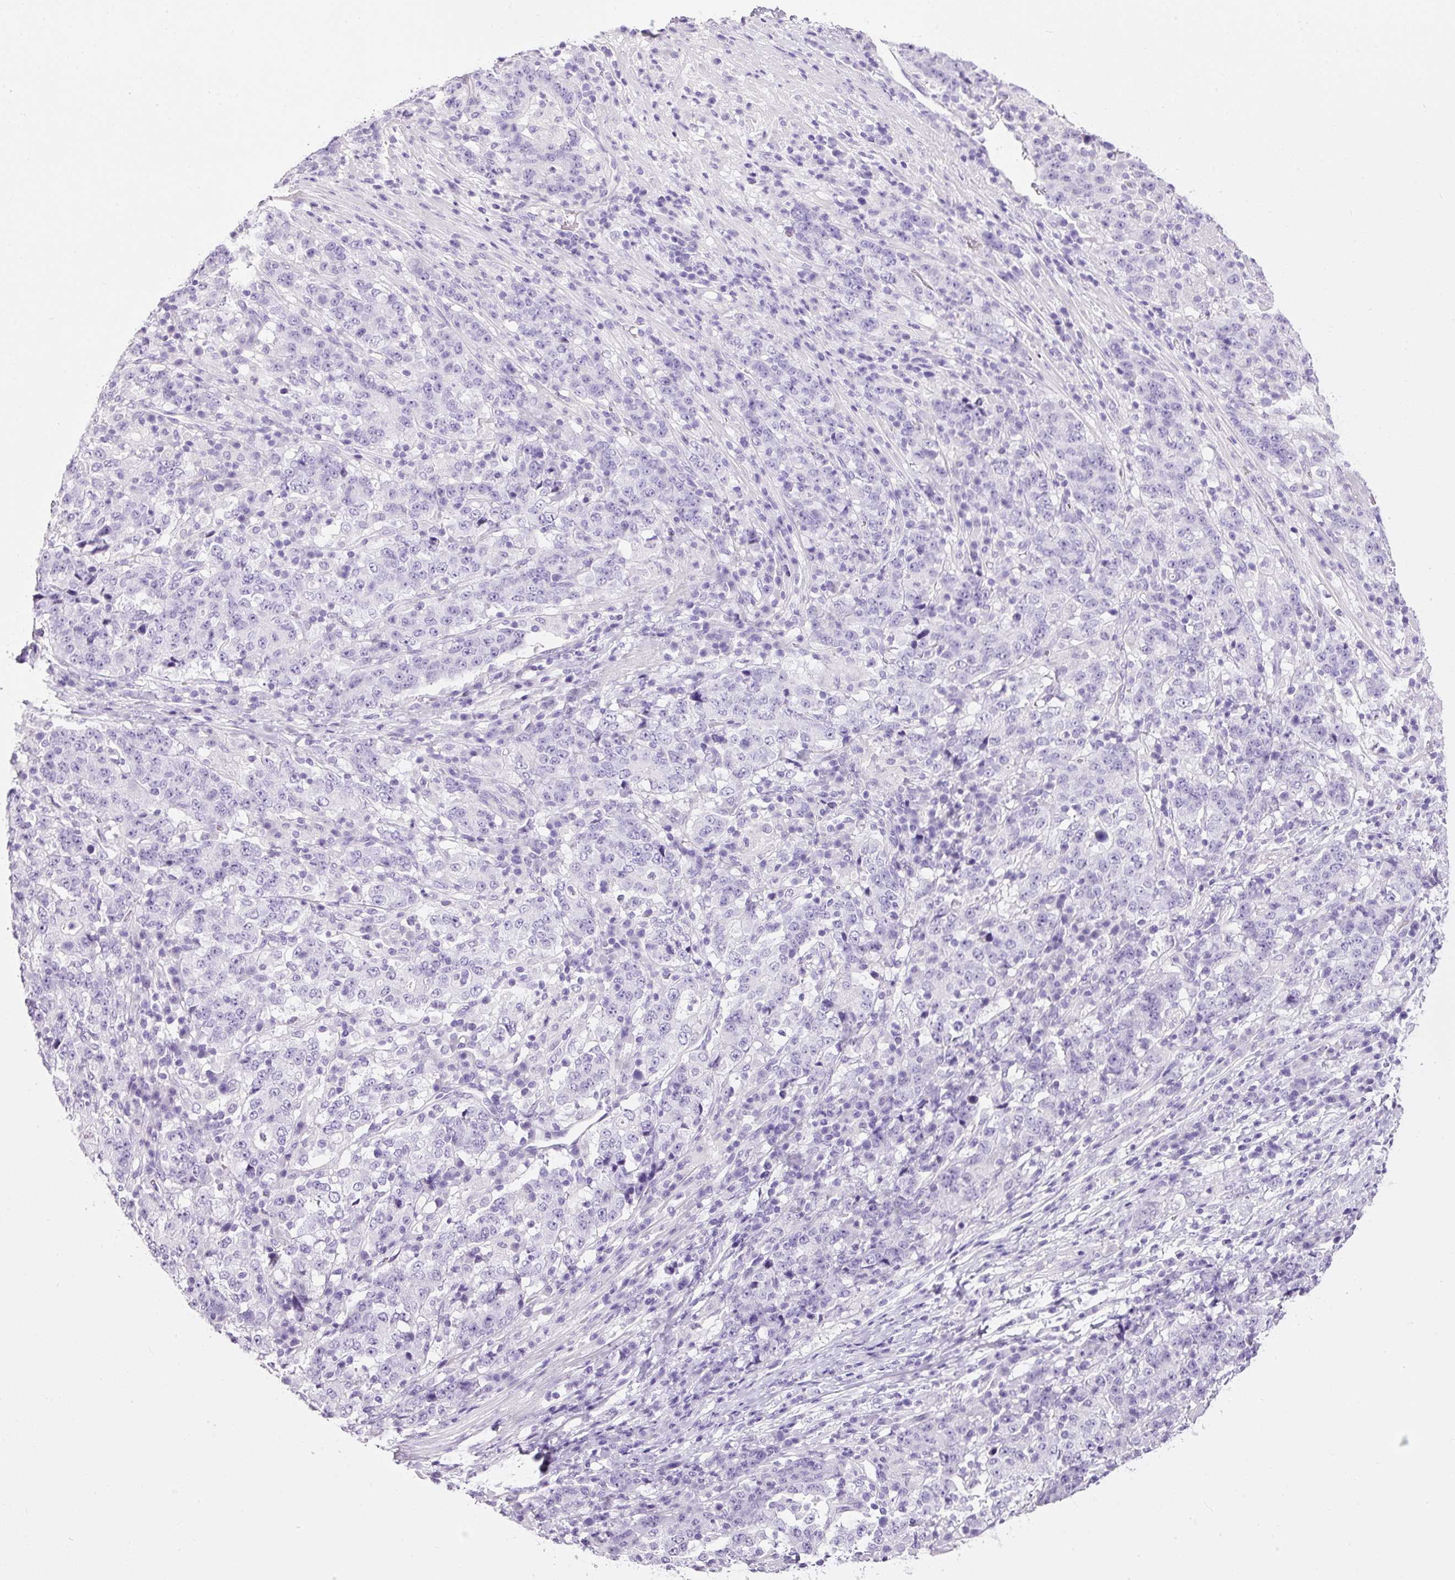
{"staining": {"intensity": "negative", "quantity": "none", "location": "none"}, "tissue": "stomach cancer", "cell_type": "Tumor cells", "image_type": "cancer", "snomed": [{"axis": "morphology", "description": "Adenocarcinoma, NOS"}, {"axis": "topography", "description": "Stomach"}], "caption": "Histopathology image shows no significant protein expression in tumor cells of adenocarcinoma (stomach).", "gene": "BSND", "patient": {"sex": "male", "age": 59}}